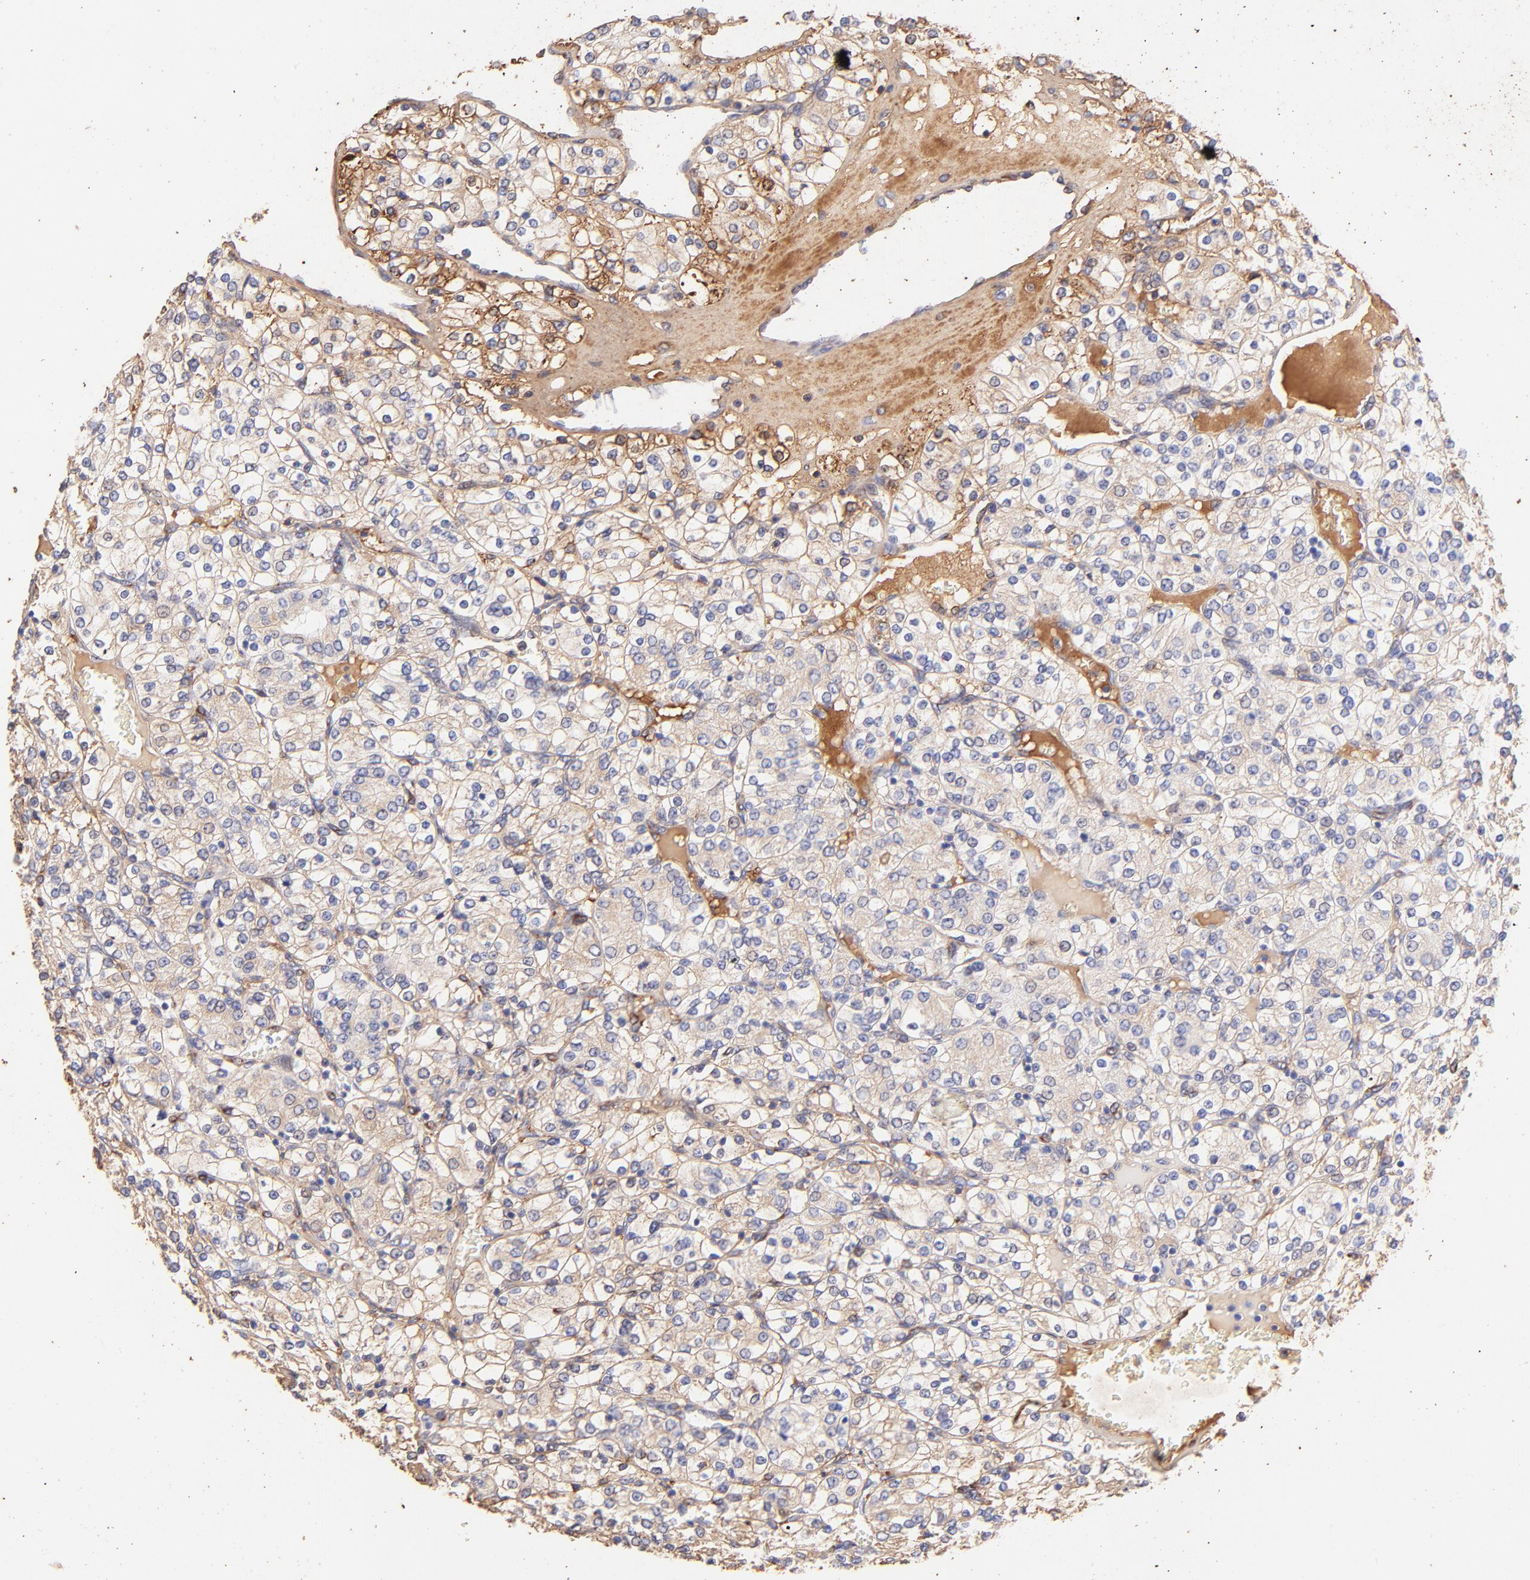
{"staining": {"intensity": "weak", "quantity": ">75%", "location": "cytoplasmic/membranous"}, "tissue": "renal cancer", "cell_type": "Tumor cells", "image_type": "cancer", "snomed": [{"axis": "morphology", "description": "Adenocarcinoma, NOS"}, {"axis": "topography", "description": "Kidney"}], "caption": "Immunohistochemical staining of renal cancer reveals weak cytoplasmic/membranous protein positivity in about >75% of tumor cells. The staining was performed using DAB, with brown indicating positive protein expression. Nuclei are stained blue with hematoxylin.", "gene": "BGN", "patient": {"sex": "female", "age": 62}}